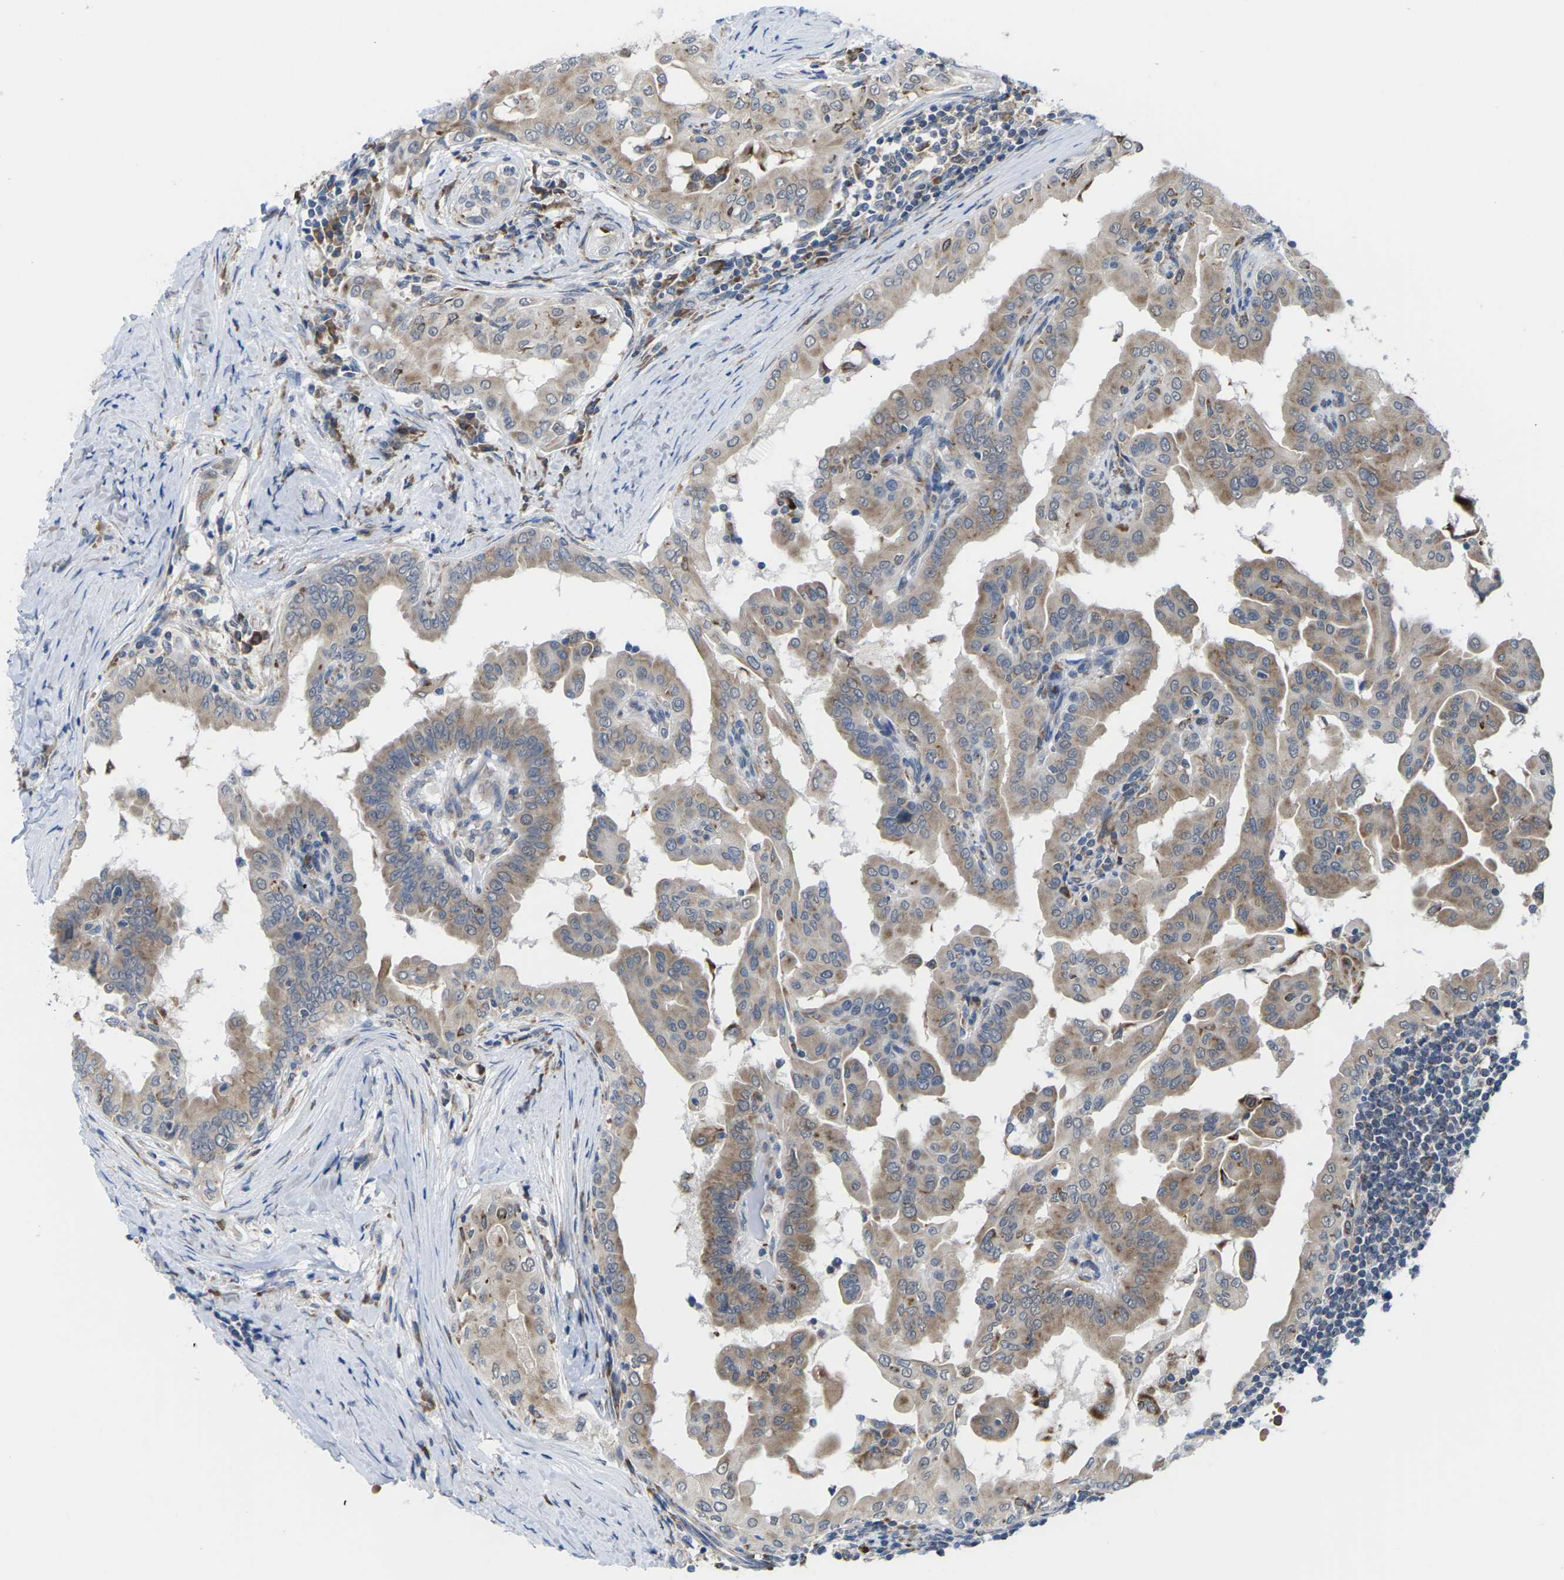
{"staining": {"intensity": "weak", "quantity": ">75%", "location": "cytoplasmic/membranous"}, "tissue": "thyroid cancer", "cell_type": "Tumor cells", "image_type": "cancer", "snomed": [{"axis": "morphology", "description": "Papillary adenocarcinoma, NOS"}, {"axis": "topography", "description": "Thyroid gland"}], "caption": "Human thyroid cancer (papillary adenocarcinoma) stained for a protein (brown) demonstrates weak cytoplasmic/membranous positive positivity in about >75% of tumor cells.", "gene": "PDZK1IP1", "patient": {"sex": "male", "age": 33}}